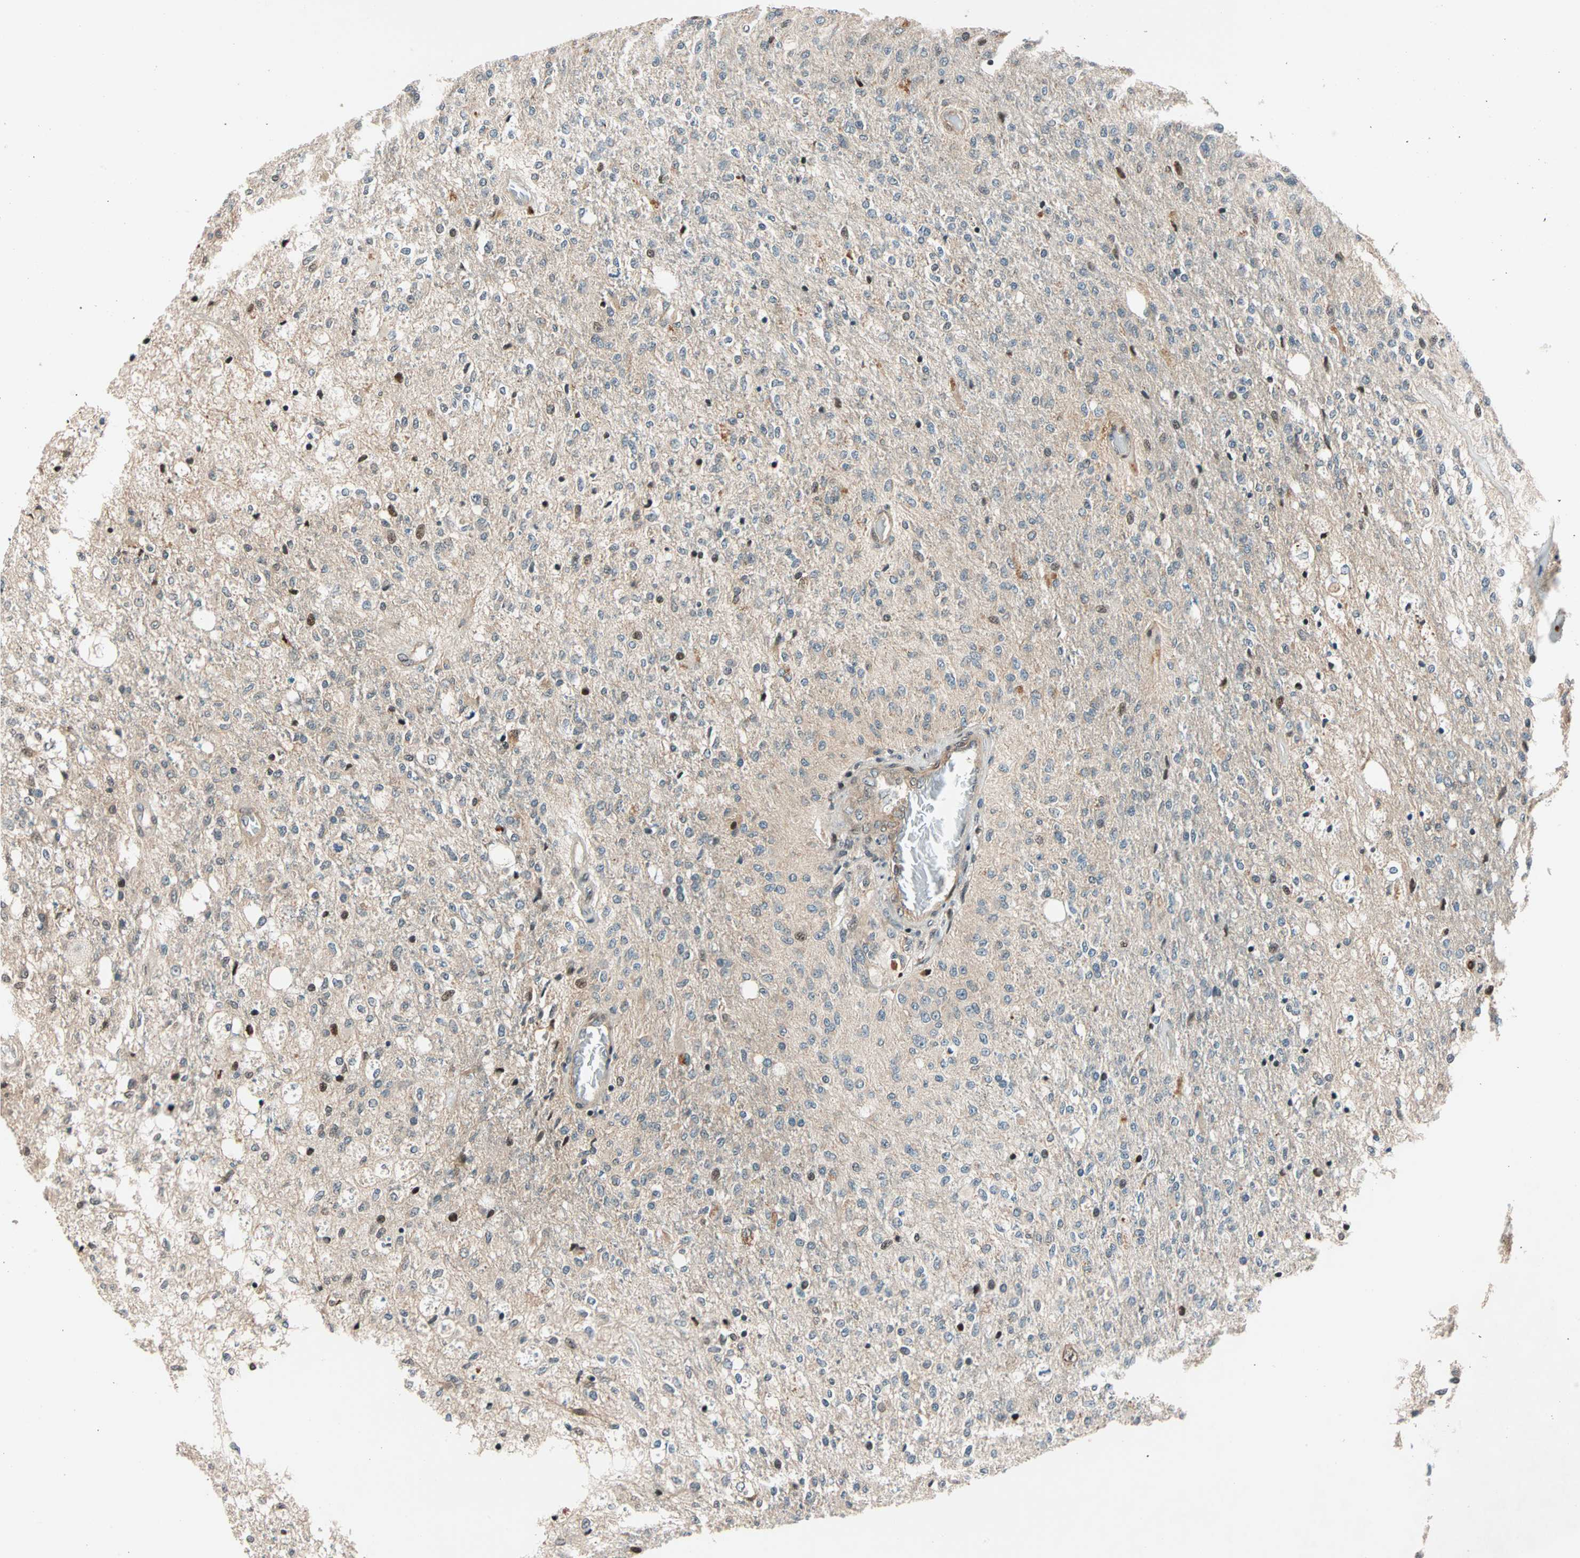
{"staining": {"intensity": "moderate", "quantity": "<25%", "location": "nuclear"}, "tissue": "glioma", "cell_type": "Tumor cells", "image_type": "cancer", "snomed": [{"axis": "morphology", "description": "Normal tissue, NOS"}, {"axis": "morphology", "description": "Glioma, malignant, High grade"}, {"axis": "topography", "description": "Cerebral cortex"}], "caption": "This image demonstrates IHC staining of glioma, with low moderate nuclear expression in about <25% of tumor cells.", "gene": "HECW1", "patient": {"sex": "male", "age": 77}}